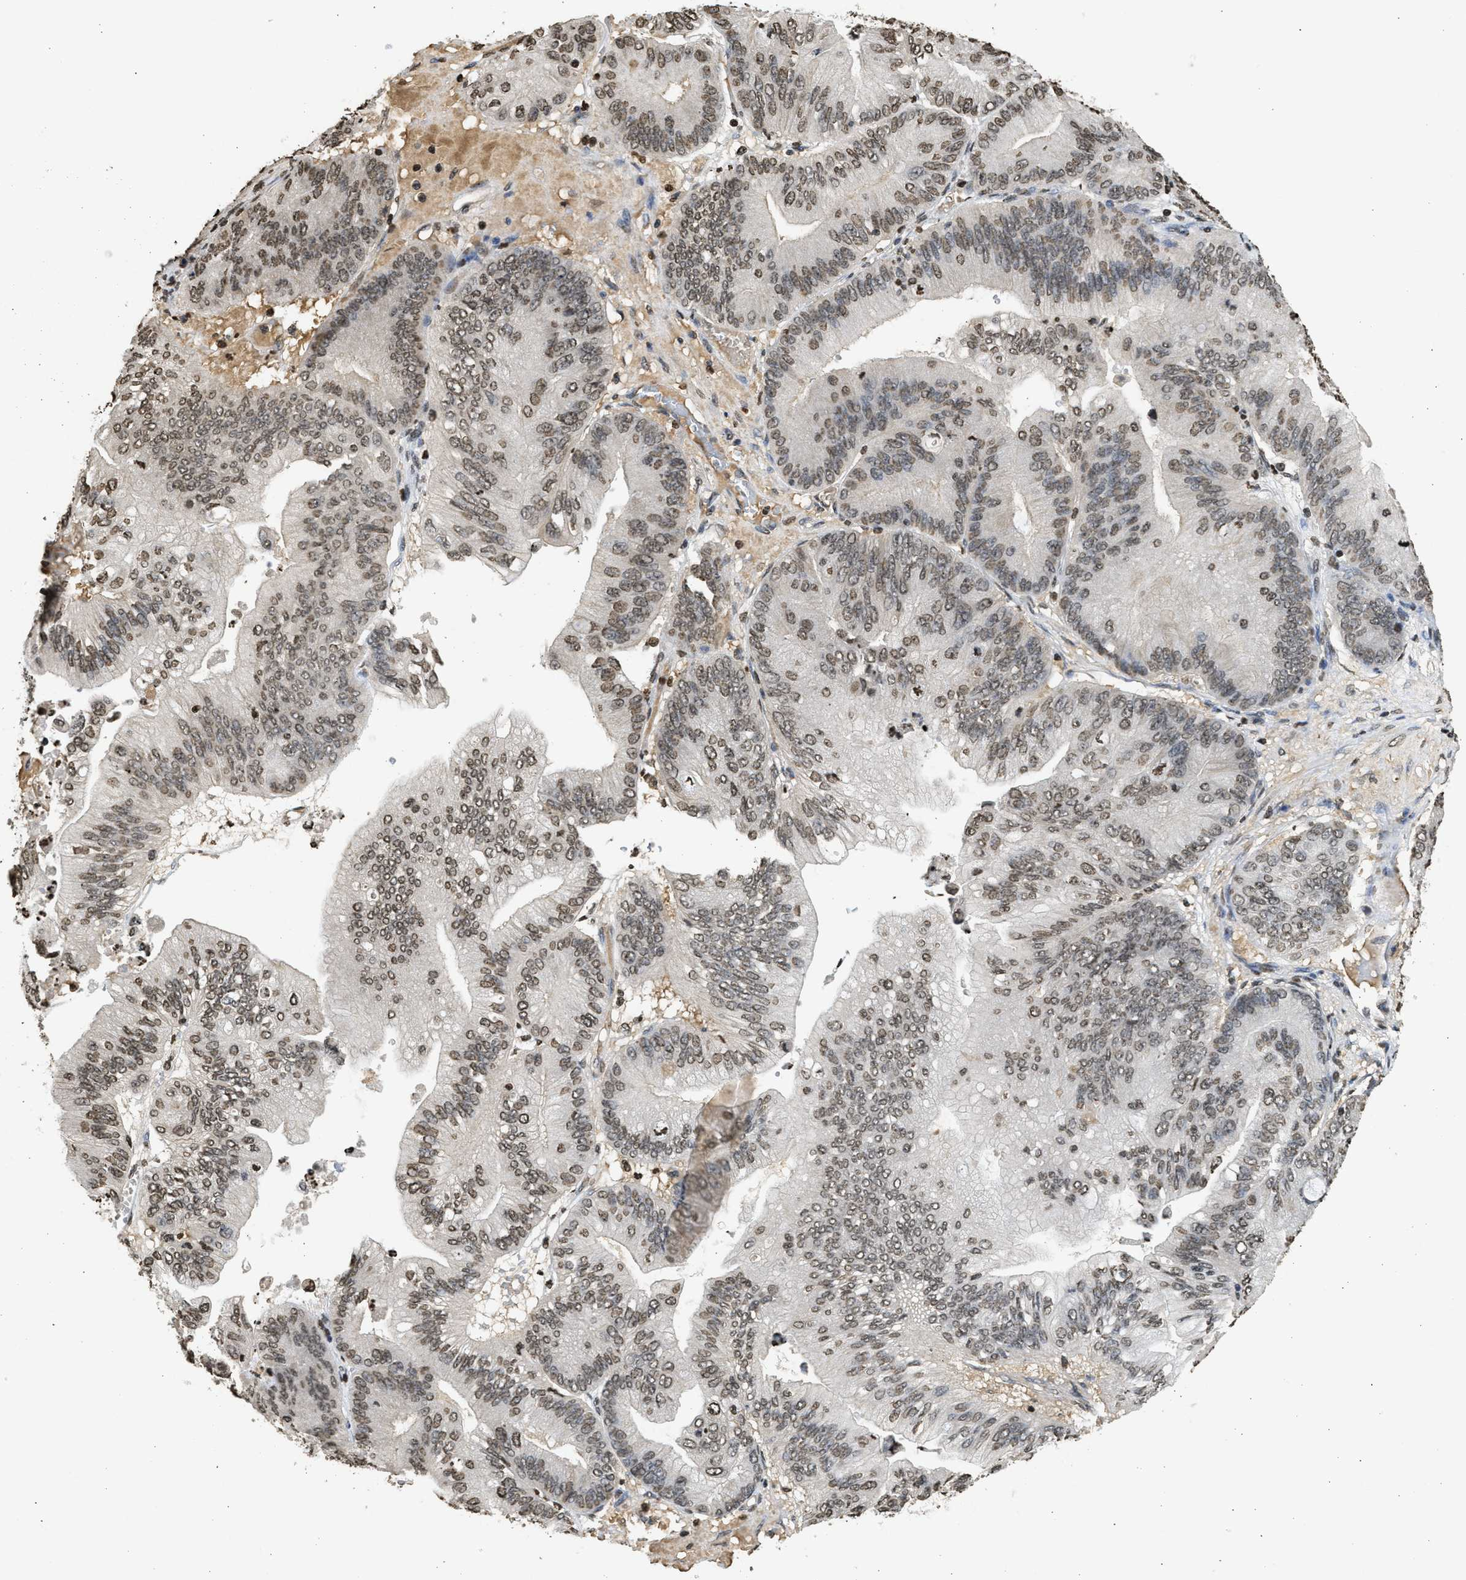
{"staining": {"intensity": "moderate", "quantity": ">75%", "location": "nuclear"}, "tissue": "ovarian cancer", "cell_type": "Tumor cells", "image_type": "cancer", "snomed": [{"axis": "morphology", "description": "Cystadenocarcinoma, mucinous, NOS"}, {"axis": "topography", "description": "Ovary"}], "caption": "Moderate nuclear positivity for a protein is seen in about >75% of tumor cells of ovarian cancer using immunohistochemistry.", "gene": "RRAGC", "patient": {"sex": "female", "age": 61}}